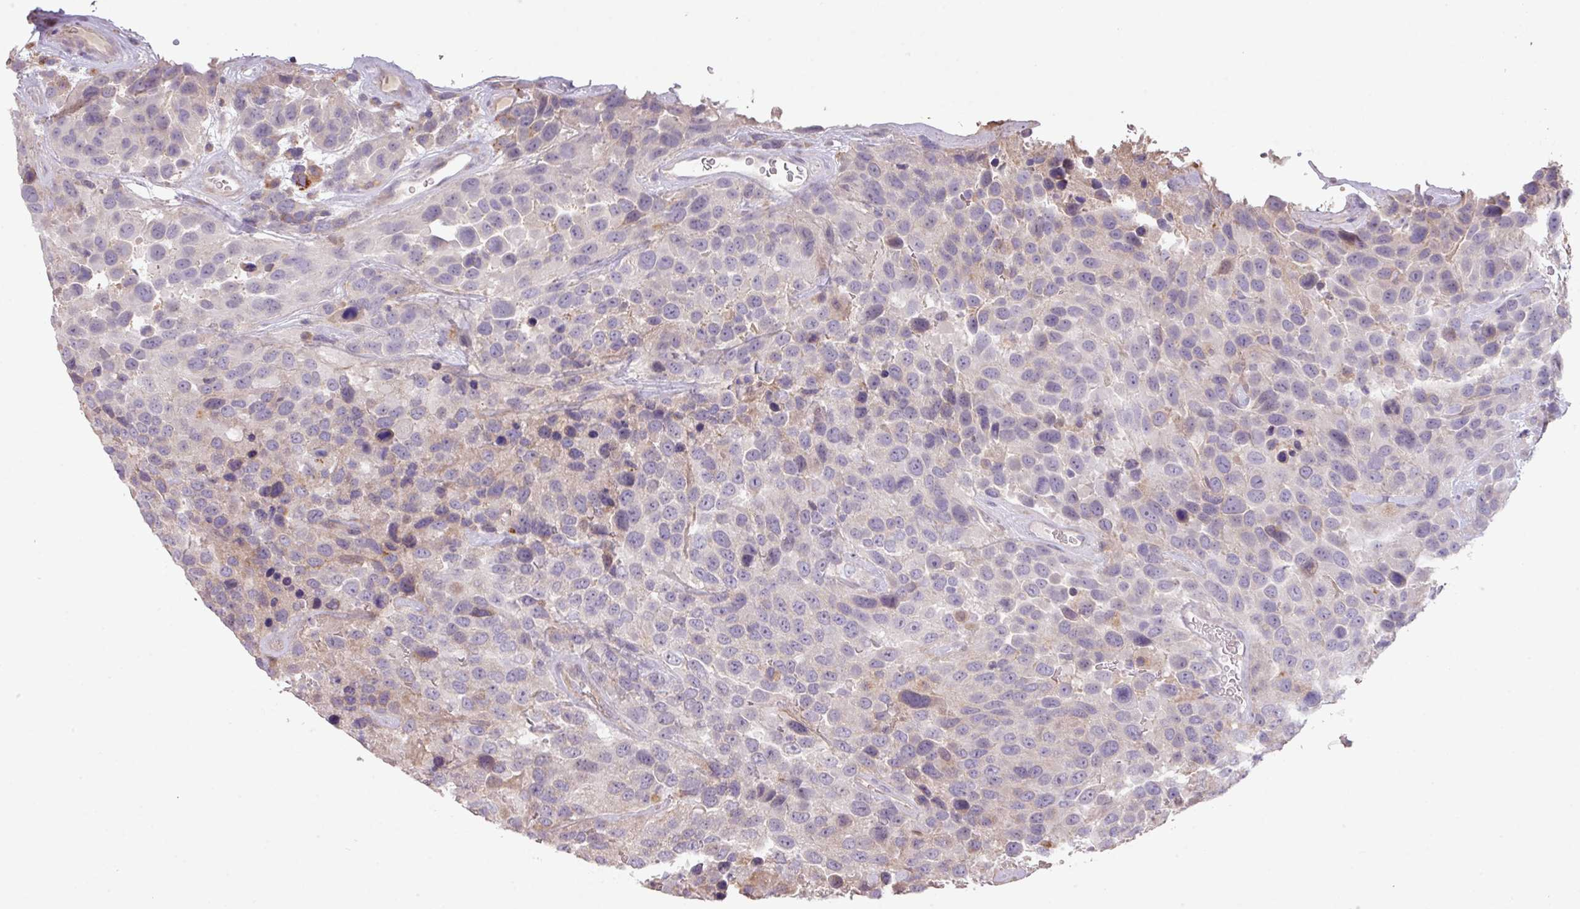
{"staining": {"intensity": "negative", "quantity": "none", "location": "none"}, "tissue": "urothelial cancer", "cell_type": "Tumor cells", "image_type": "cancer", "snomed": [{"axis": "morphology", "description": "Urothelial carcinoma, High grade"}, {"axis": "topography", "description": "Urinary bladder"}], "caption": "Urothelial carcinoma (high-grade) stained for a protein using immunohistochemistry (IHC) demonstrates no expression tumor cells.", "gene": "PRADC1", "patient": {"sex": "female", "age": 70}}